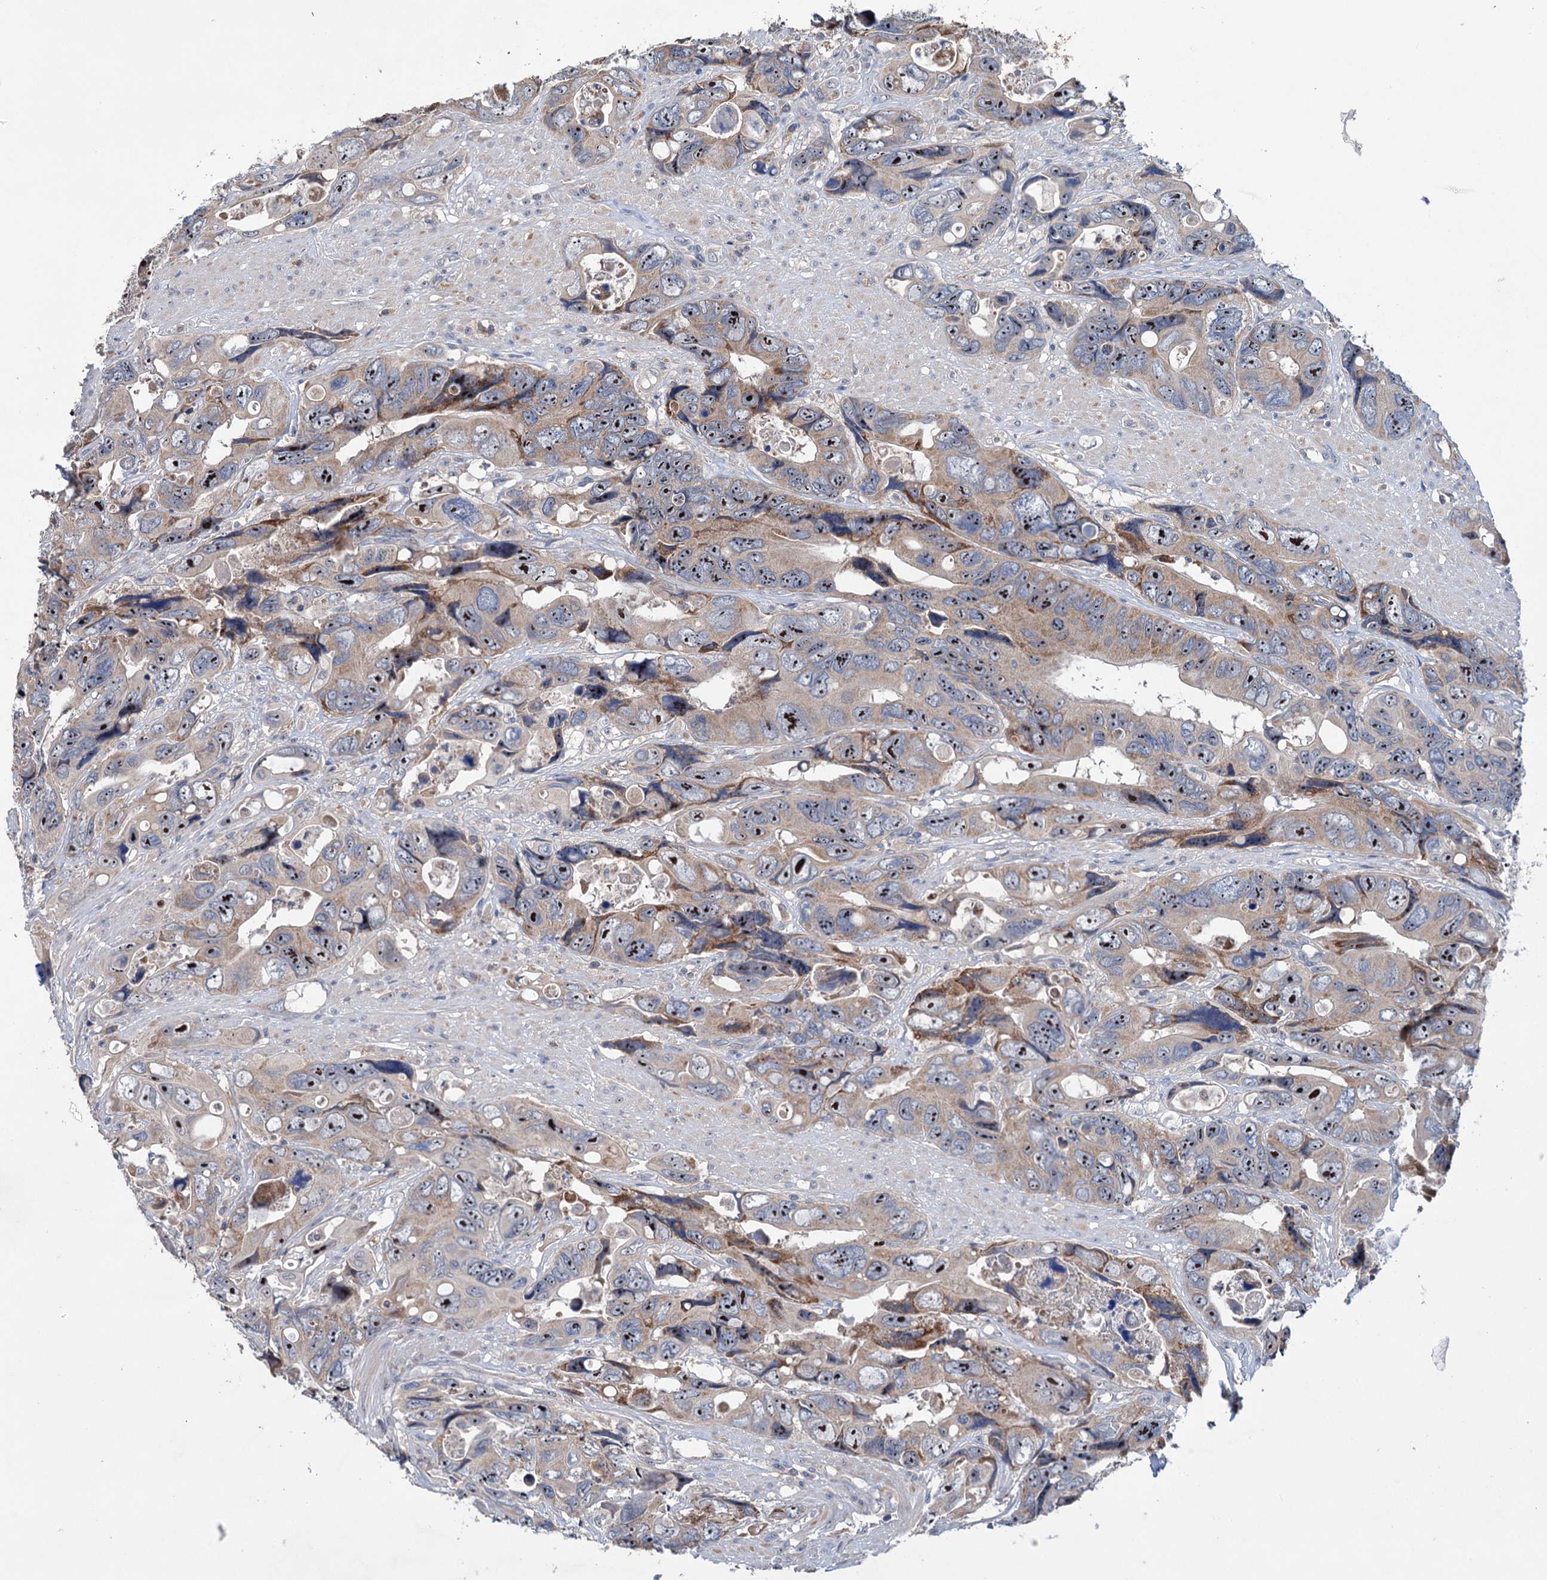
{"staining": {"intensity": "strong", "quantity": "25%-75%", "location": "cytoplasmic/membranous,nuclear"}, "tissue": "colorectal cancer", "cell_type": "Tumor cells", "image_type": "cancer", "snomed": [{"axis": "morphology", "description": "Adenocarcinoma, NOS"}, {"axis": "topography", "description": "Rectum"}], "caption": "Protein staining shows strong cytoplasmic/membranous and nuclear staining in approximately 25%-75% of tumor cells in adenocarcinoma (colorectal).", "gene": "HTR3B", "patient": {"sex": "male", "age": 57}}